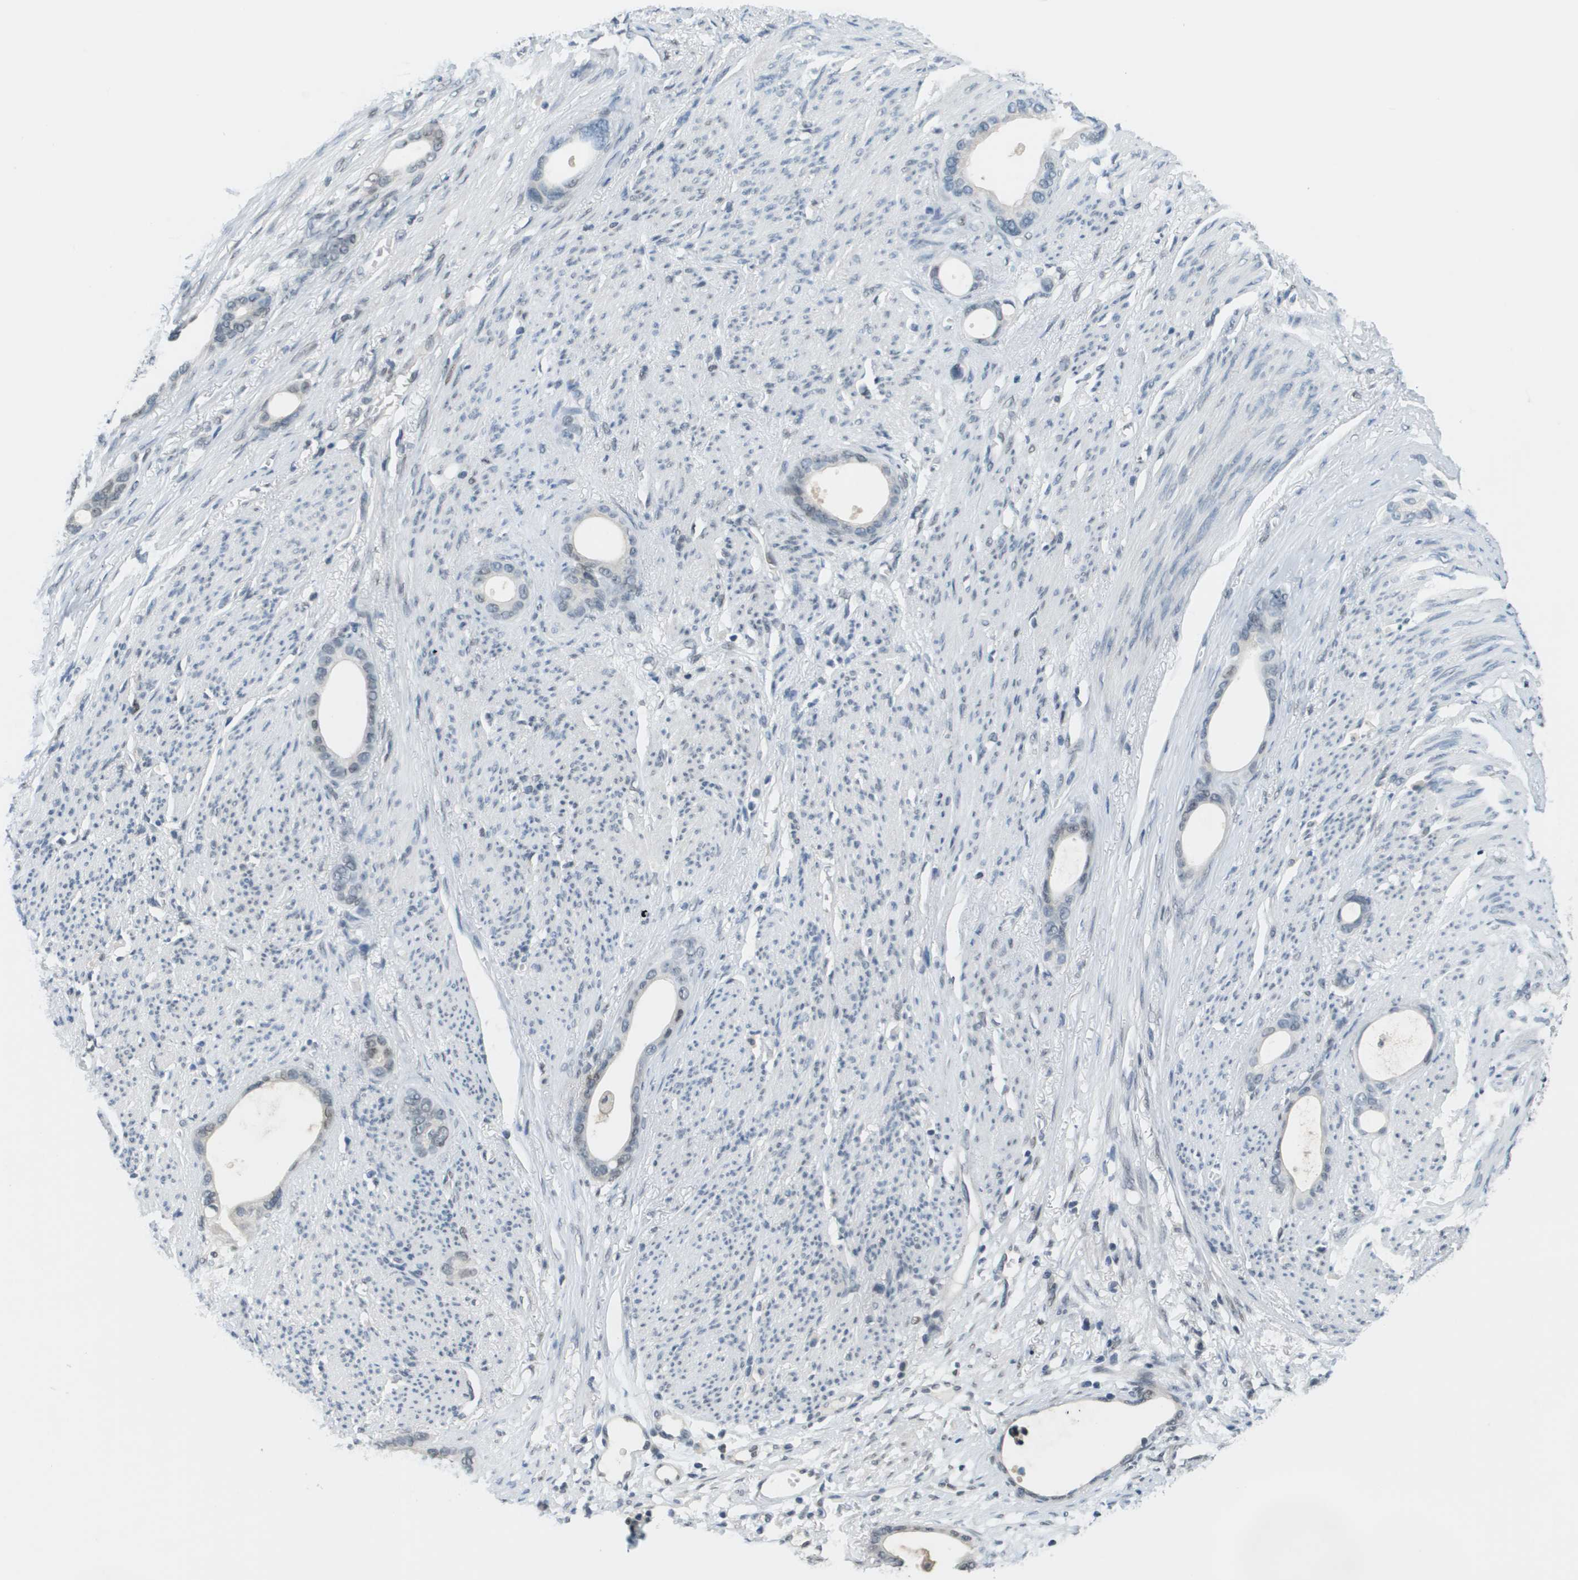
{"staining": {"intensity": "weak", "quantity": "<25%", "location": "nuclear"}, "tissue": "stomach cancer", "cell_type": "Tumor cells", "image_type": "cancer", "snomed": [{"axis": "morphology", "description": "Adenocarcinoma, NOS"}, {"axis": "topography", "description": "Stomach"}], "caption": "An image of human stomach adenocarcinoma is negative for staining in tumor cells. (IHC, brightfield microscopy, high magnification).", "gene": "CBX5", "patient": {"sex": "female", "age": 75}}